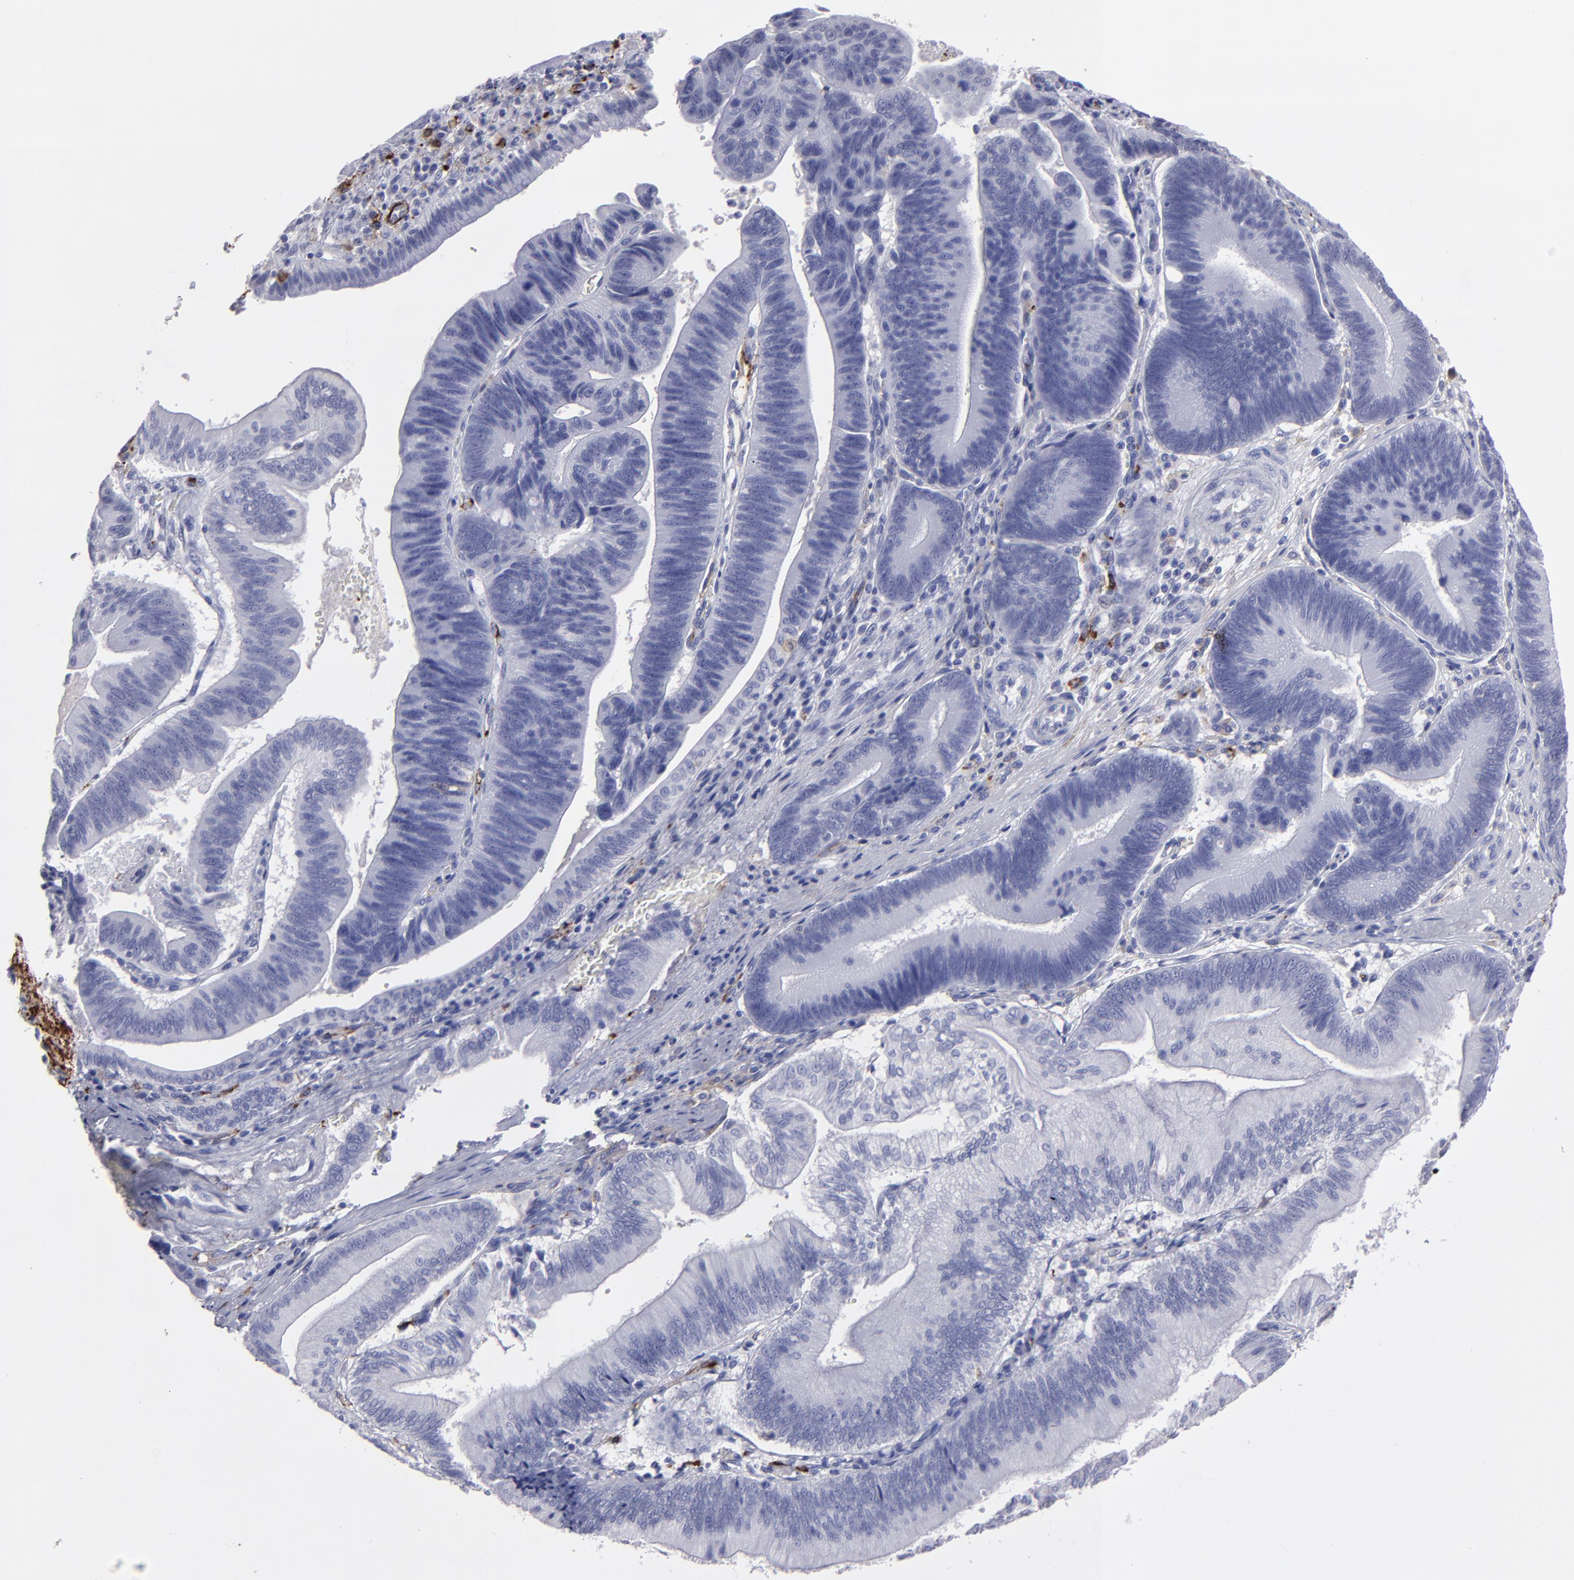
{"staining": {"intensity": "negative", "quantity": "none", "location": "none"}, "tissue": "pancreatic cancer", "cell_type": "Tumor cells", "image_type": "cancer", "snomed": [{"axis": "morphology", "description": "Adenocarcinoma, NOS"}, {"axis": "topography", "description": "Pancreas"}], "caption": "Protein analysis of adenocarcinoma (pancreatic) displays no significant staining in tumor cells.", "gene": "CD36", "patient": {"sex": "male", "age": 82}}